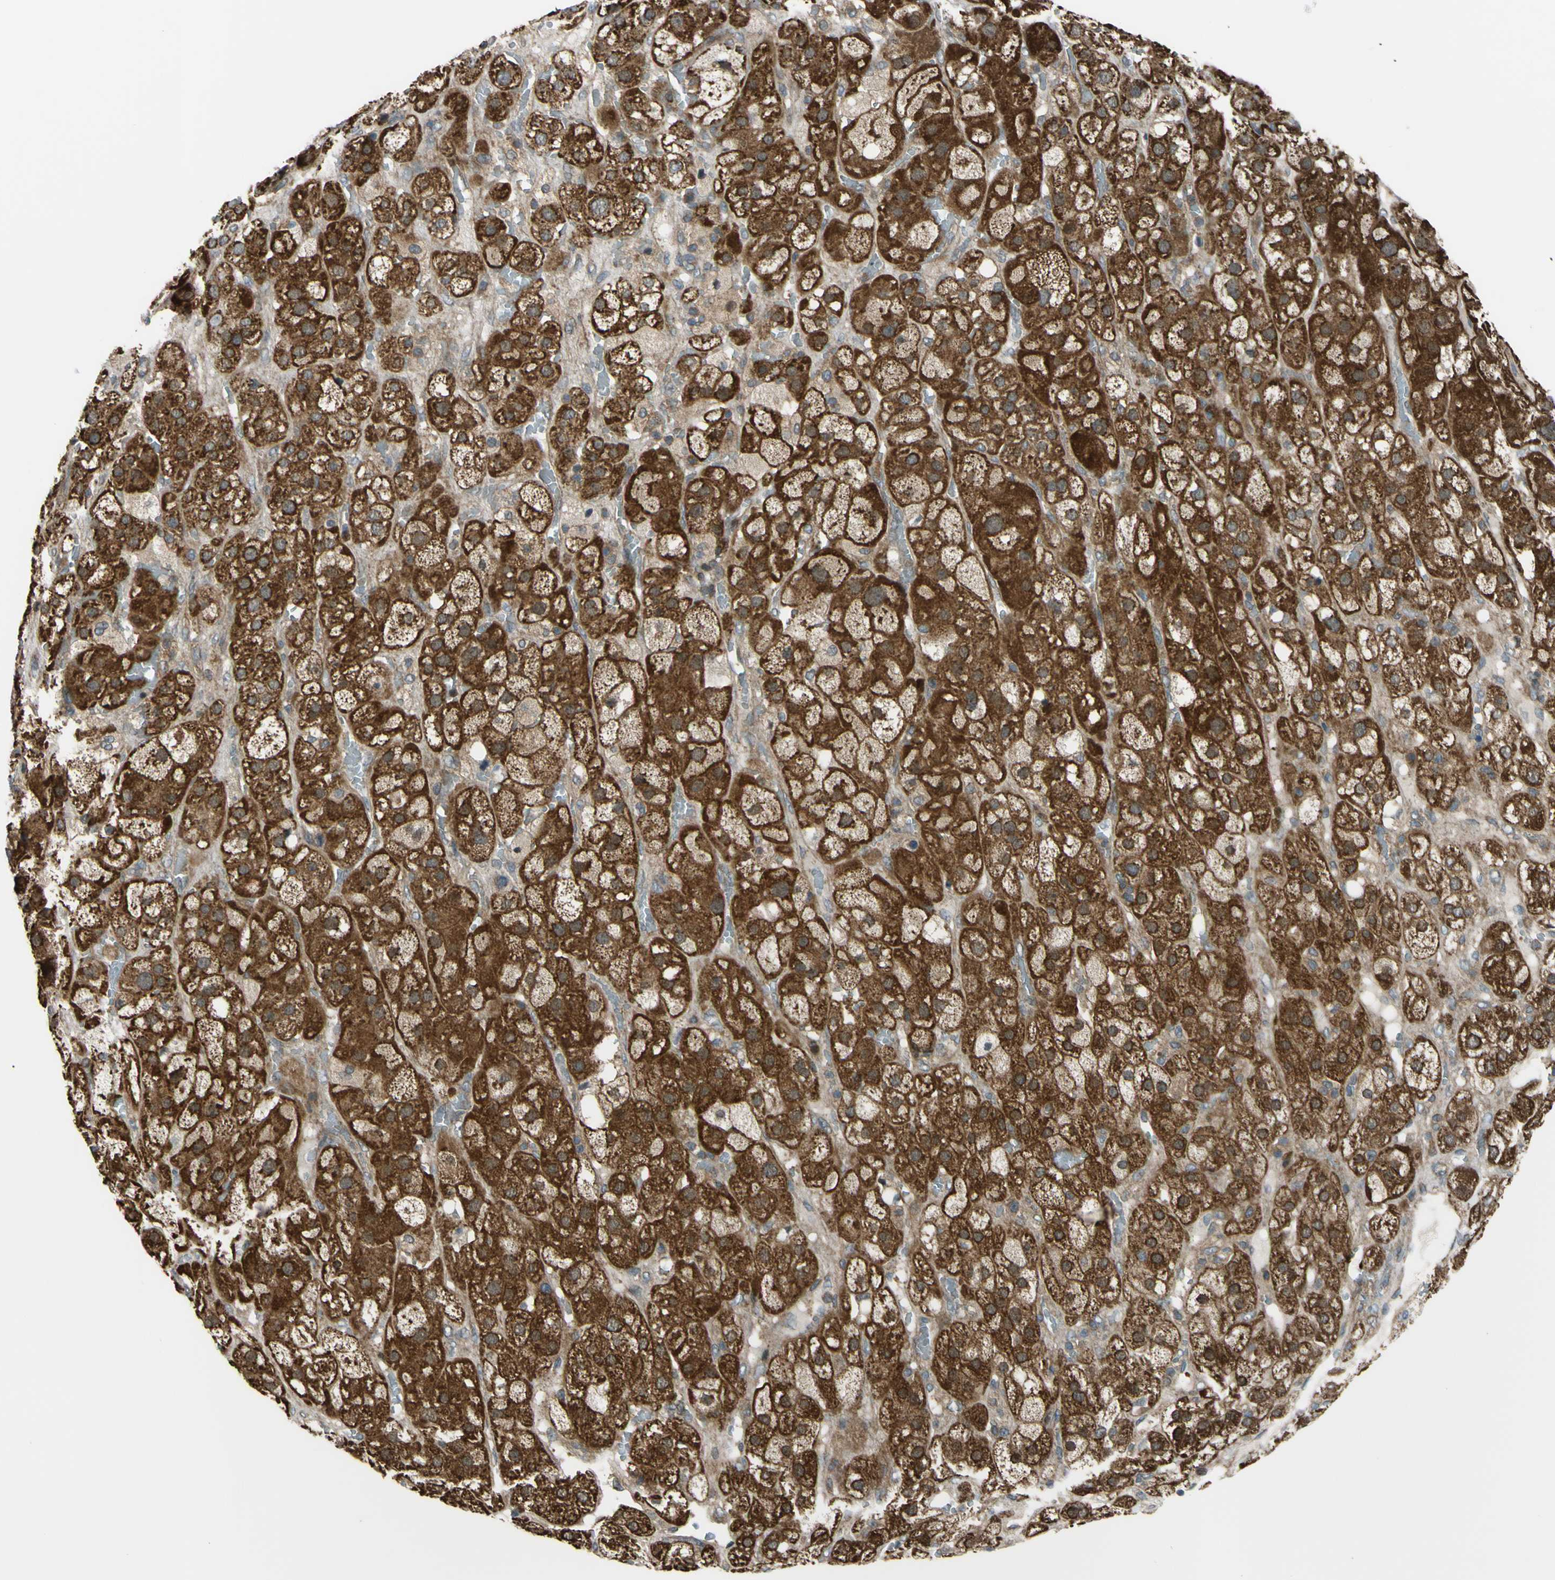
{"staining": {"intensity": "strong", "quantity": ">75%", "location": "cytoplasmic/membranous"}, "tissue": "adrenal gland", "cell_type": "Glandular cells", "image_type": "normal", "snomed": [{"axis": "morphology", "description": "Normal tissue, NOS"}, {"axis": "topography", "description": "Adrenal gland"}], "caption": "Immunohistochemical staining of normal human adrenal gland displays strong cytoplasmic/membranous protein staining in about >75% of glandular cells. The protein is shown in brown color, while the nuclei are stained blue.", "gene": "FLII", "patient": {"sex": "female", "age": 47}}